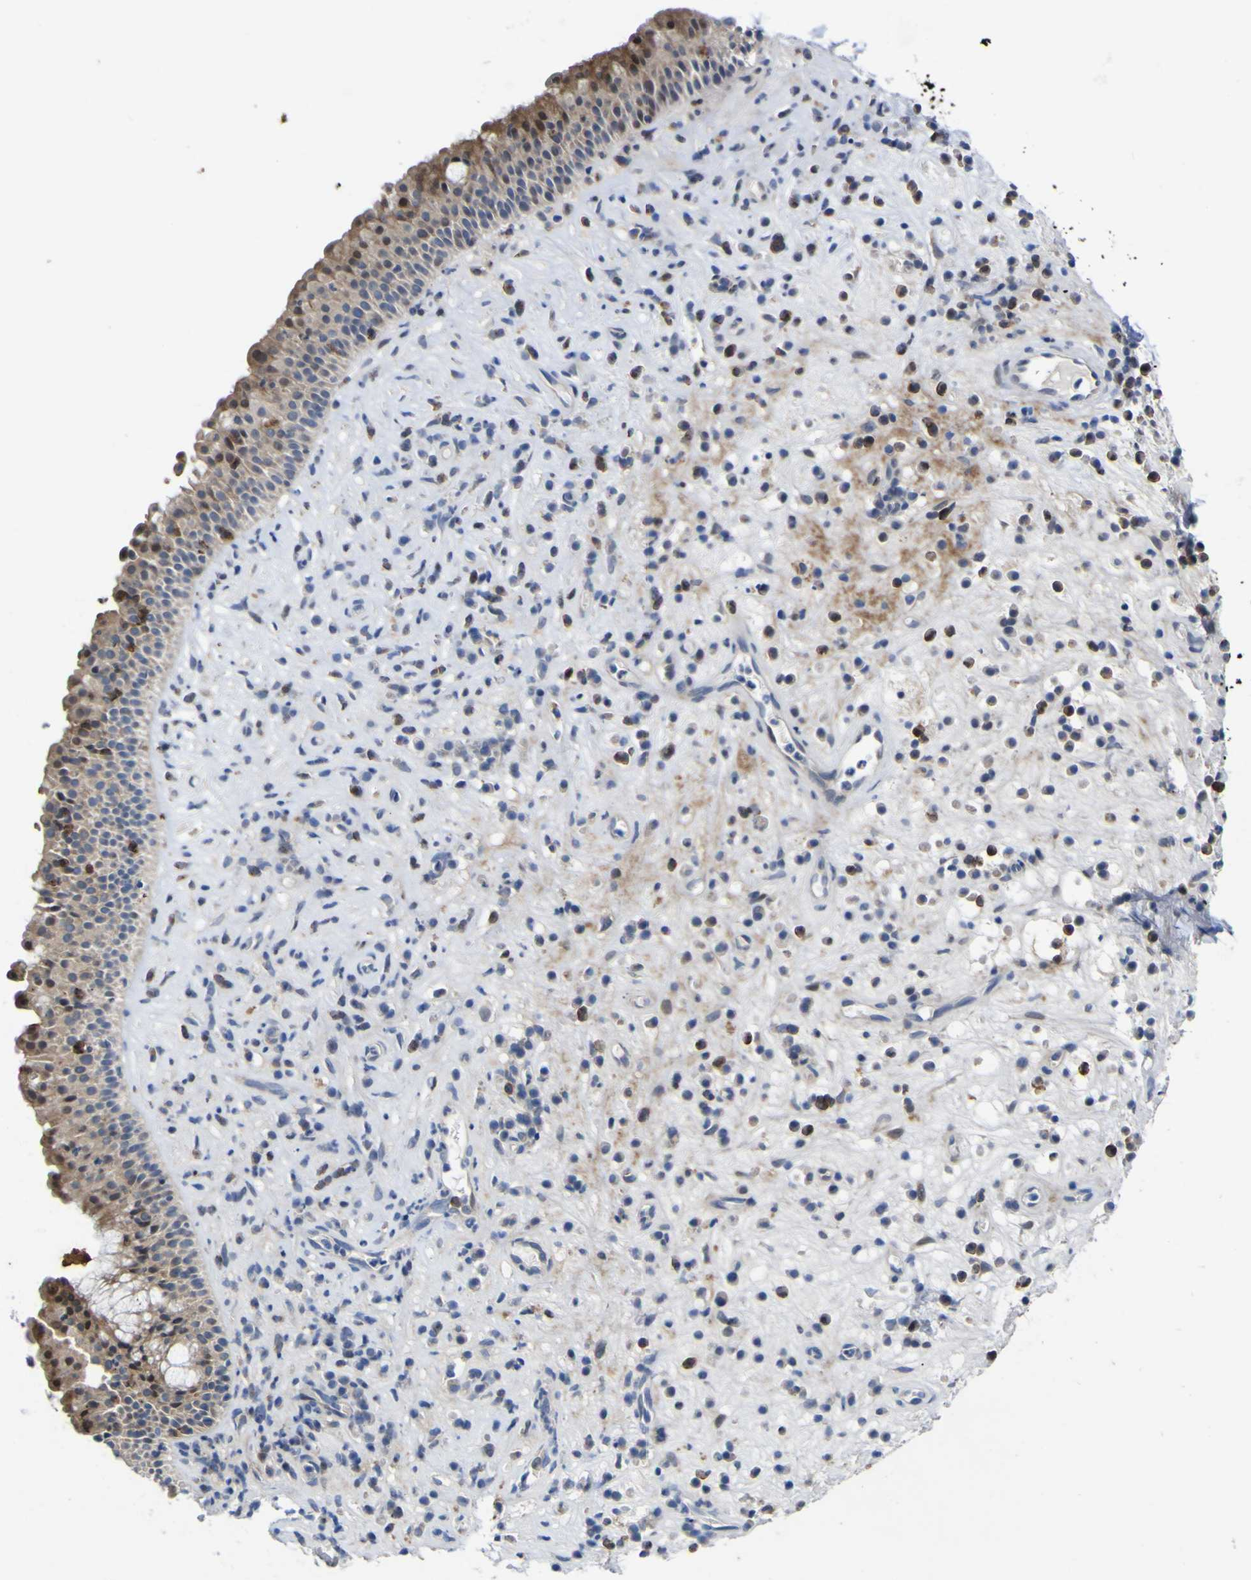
{"staining": {"intensity": "moderate", "quantity": ">75%", "location": "cytoplasmic/membranous"}, "tissue": "nasopharynx", "cell_type": "Respiratory epithelial cells", "image_type": "normal", "snomed": [{"axis": "morphology", "description": "Normal tissue, NOS"}, {"axis": "topography", "description": "Nasopharynx"}], "caption": "Moderate cytoplasmic/membranous expression is identified in approximately >75% of respiratory epithelial cells in unremarkable nasopharynx. (DAB (3,3'-diaminobenzidine) IHC, brown staining for protein, blue staining for nuclei).", "gene": "NAV1", "patient": {"sex": "female", "age": 51}}